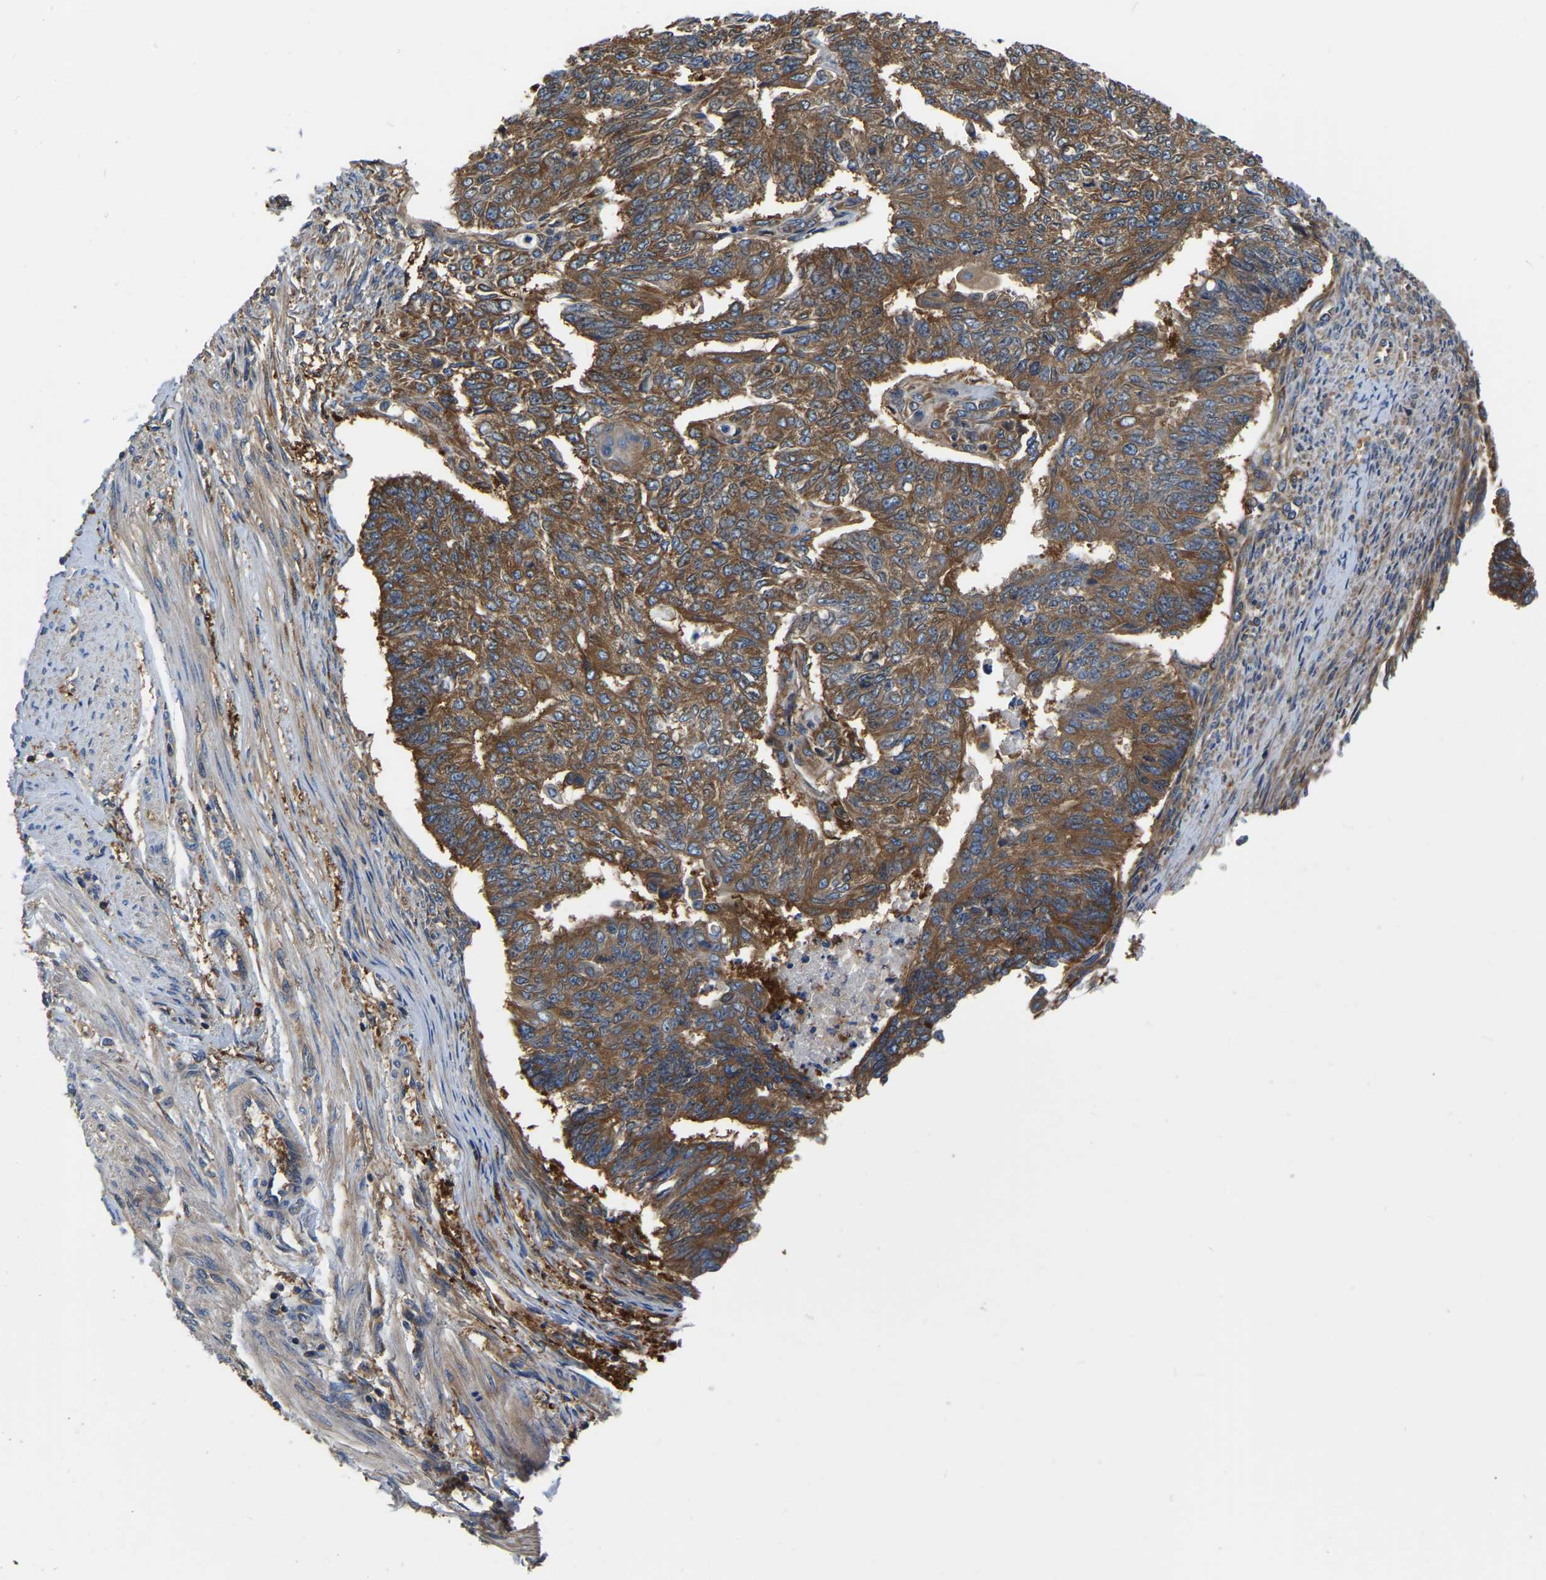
{"staining": {"intensity": "strong", "quantity": ">75%", "location": "cytoplasmic/membranous"}, "tissue": "endometrial cancer", "cell_type": "Tumor cells", "image_type": "cancer", "snomed": [{"axis": "morphology", "description": "Adenocarcinoma, NOS"}, {"axis": "topography", "description": "Endometrium"}], "caption": "Immunohistochemistry (IHC) micrograph of neoplastic tissue: human endometrial cancer stained using immunohistochemistry displays high levels of strong protein expression localized specifically in the cytoplasmic/membranous of tumor cells, appearing as a cytoplasmic/membranous brown color.", "gene": "GARS1", "patient": {"sex": "female", "age": 32}}